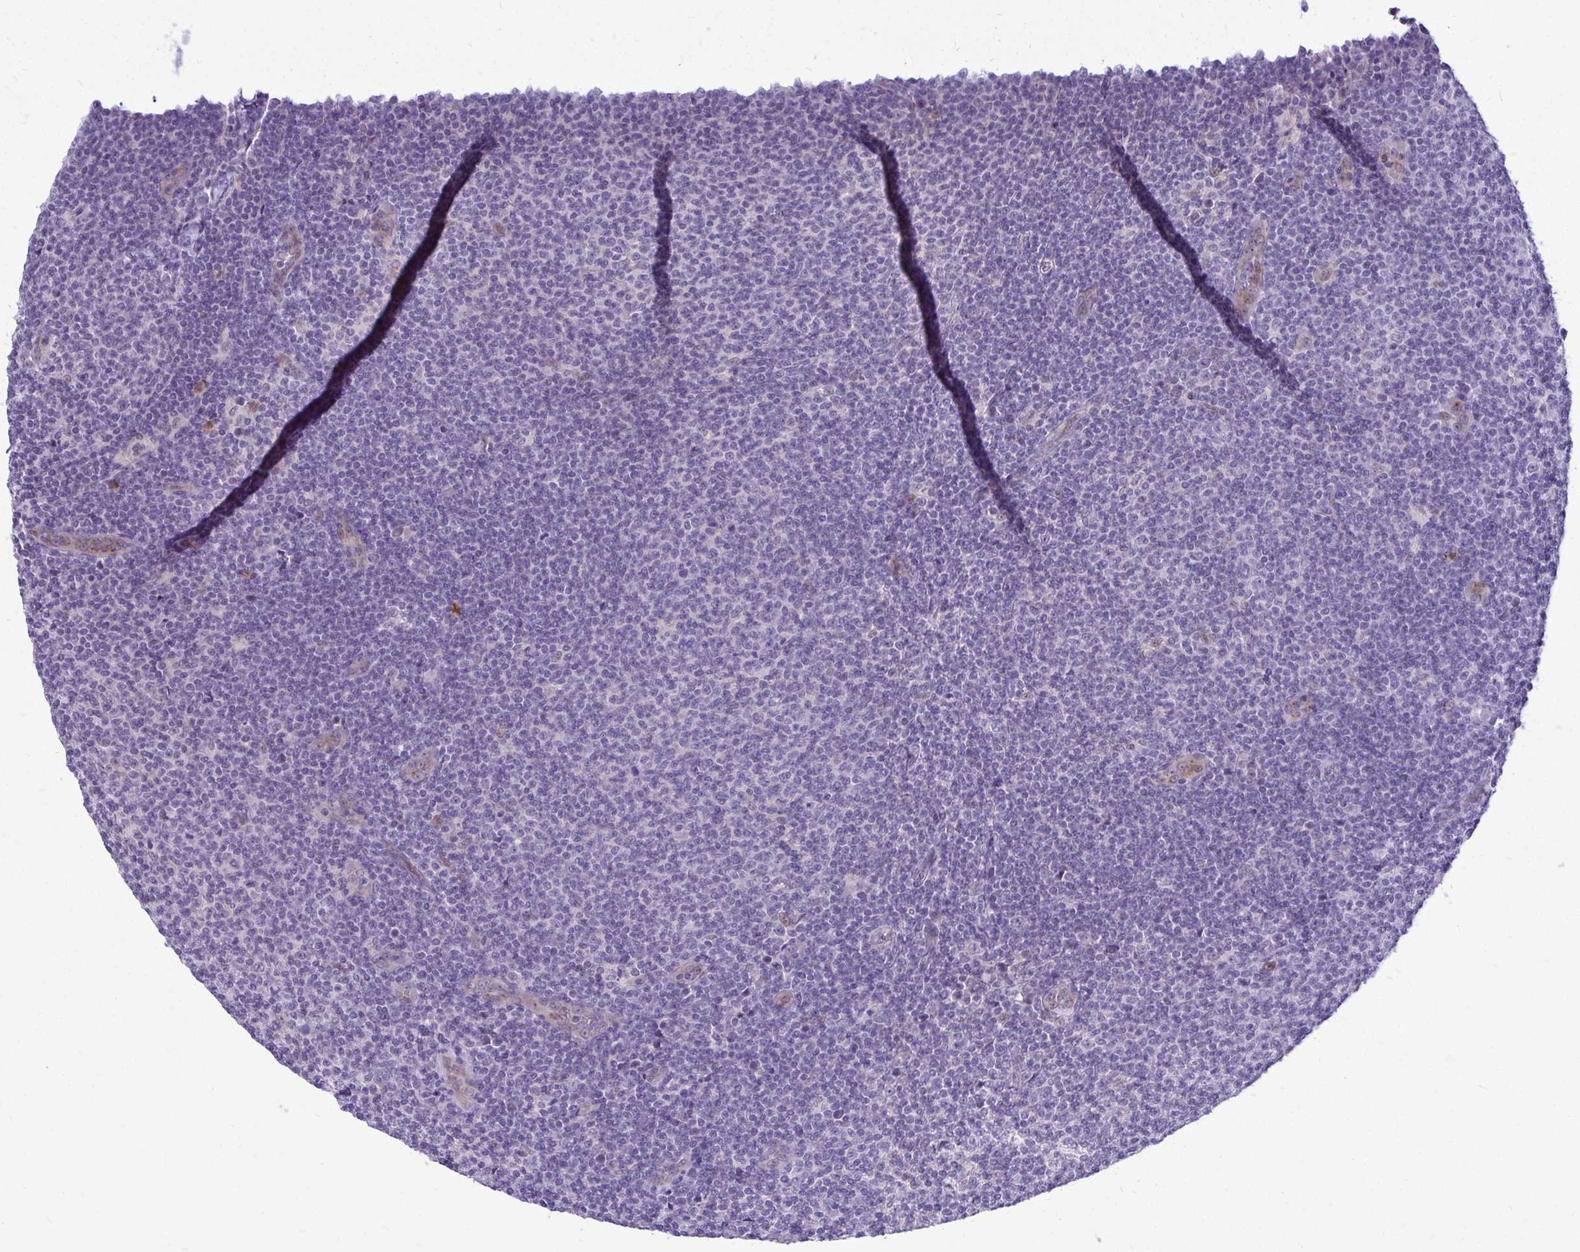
{"staining": {"intensity": "negative", "quantity": "none", "location": "none"}, "tissue": "lymphoma", "cell_type": "Tumor cells", "image_type": "cancer", "snomed": [{"axis": "morphology", "description": "Malignant lymphoma, non-Hodgkin's type, Low grade"}, {"axis": "topography", "description": "Lymph node"}], "caption": "Immunohistochemistry (IHC) image of lymphoma stained for a protein (brown), which shows no staining in tumor cells.", "gene": "ZSWIM9", "patient": {"sex": "male", "age": 66}}